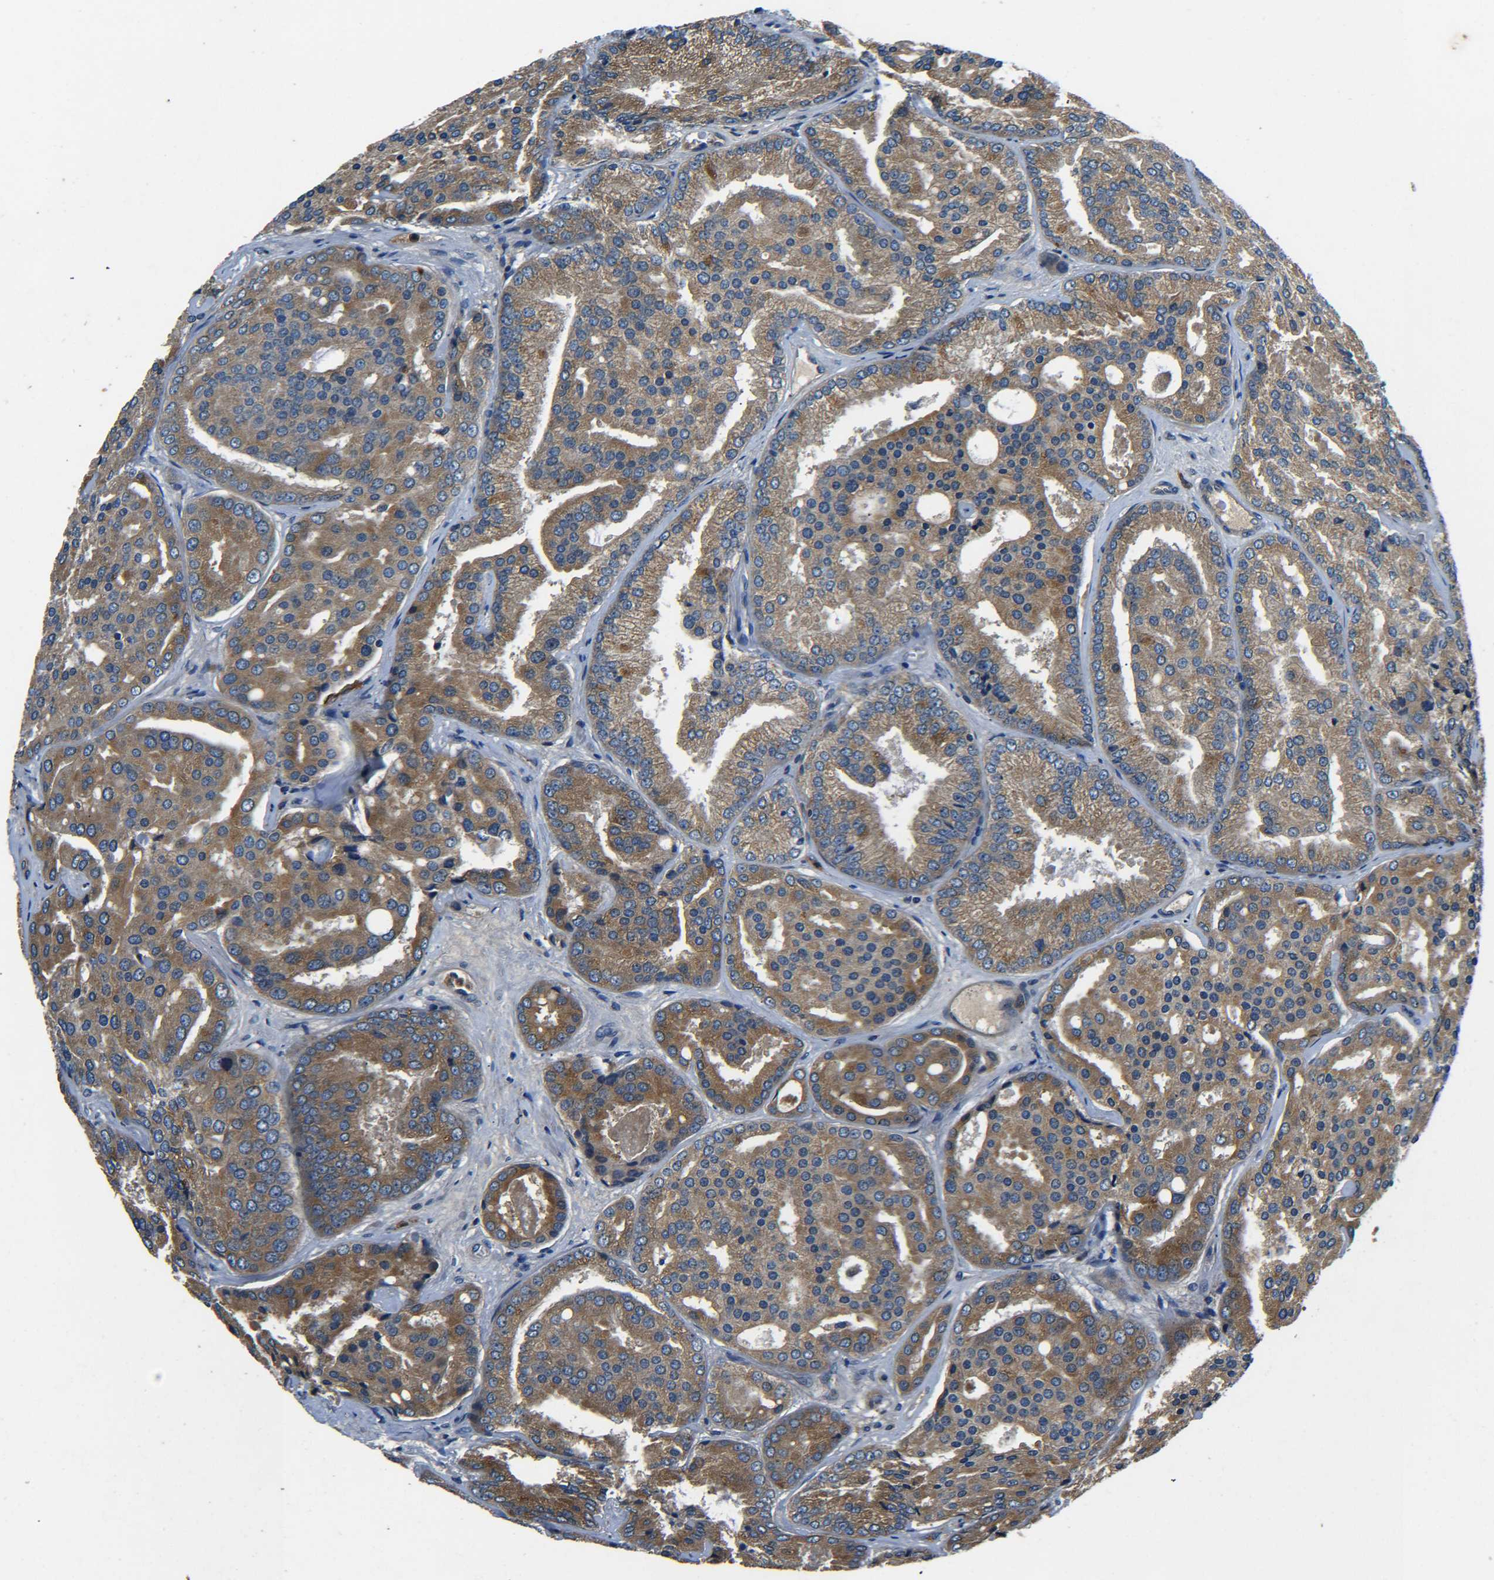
{"staining": {"intensity": "moderate", "quantity": ">75%", "location": "cytoplasmic/membranous"}, "tissue": "prostate cancer", "cell_type": "Tumor cells", "image_type": "cancer", "snomed": [{"axis": "morphology", "description": "Adenocarcinoma, High grade"}, {"axis": "topography", "description": "Prostate"}], "caption": "DAB (3,3'-diaminobenzidine) immunohistochemical staining of human high-grade adenocarcinoma (prostate) reveals moderate cytoplasmic/membranous protein expression in approximately >75% of tumor cells.", "gene": "RAB1B", "patient": {"sex": "male", "age": 64}}